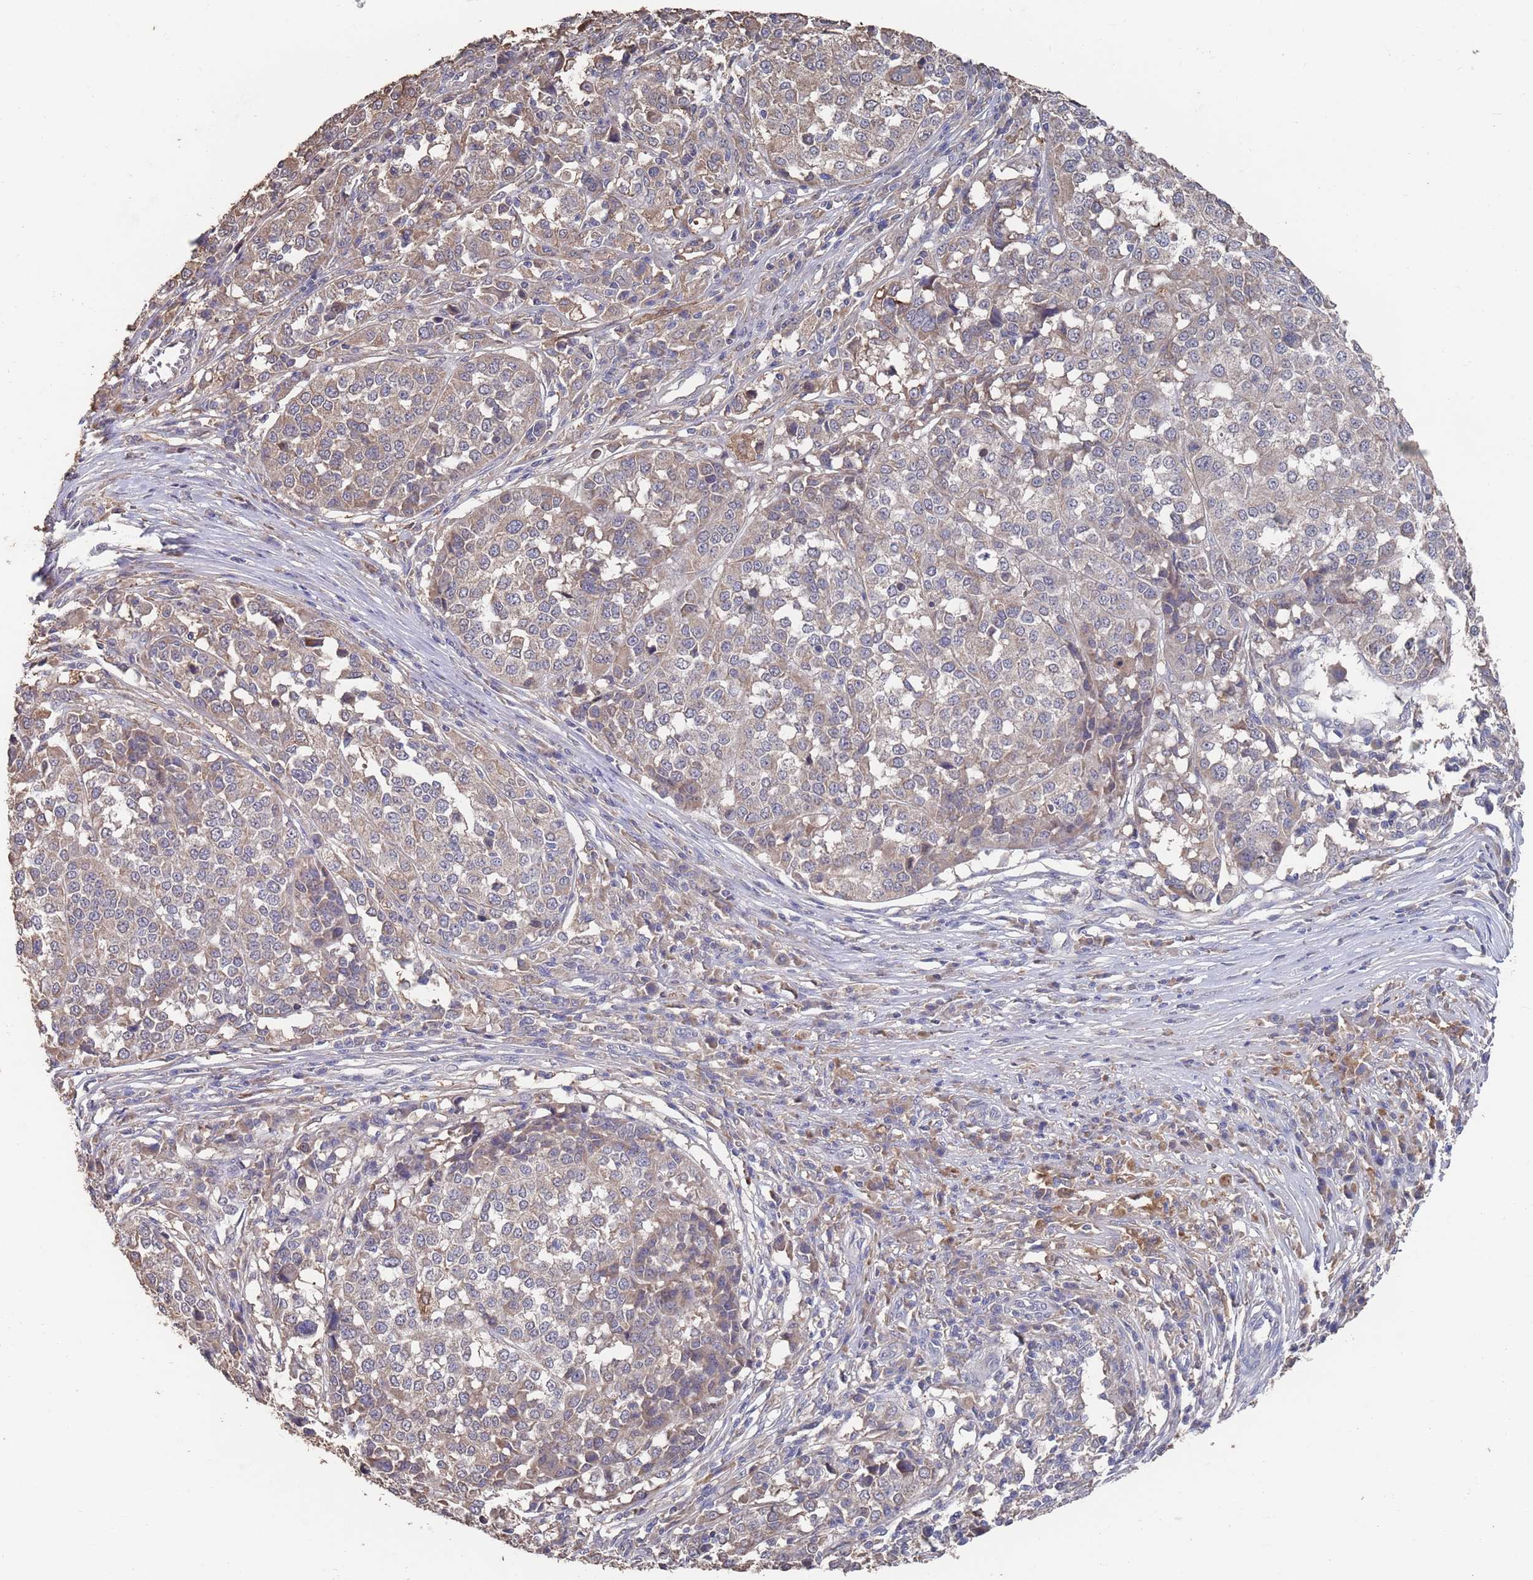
{"staining": {"intensity": "weak", "quantity": ">75%", "location": "cytoplasmic/membranous"}, "tissue": "melanoma", "cell_type": "Tumor cells", "image_type": "cancer", "snomed": [{"axis": "morphology", "description": "Malignant melanoma, Metastatic site"}, {"axis": "topography", "description": "Lymph node"}], "caption": "Protein analysis of melanoma tissue reveals weak cytoplasmic/membranous expression in about >75% of tumor cells.", "gene": "BTBD18", "patient": {"sex": "male", "age": 44}}